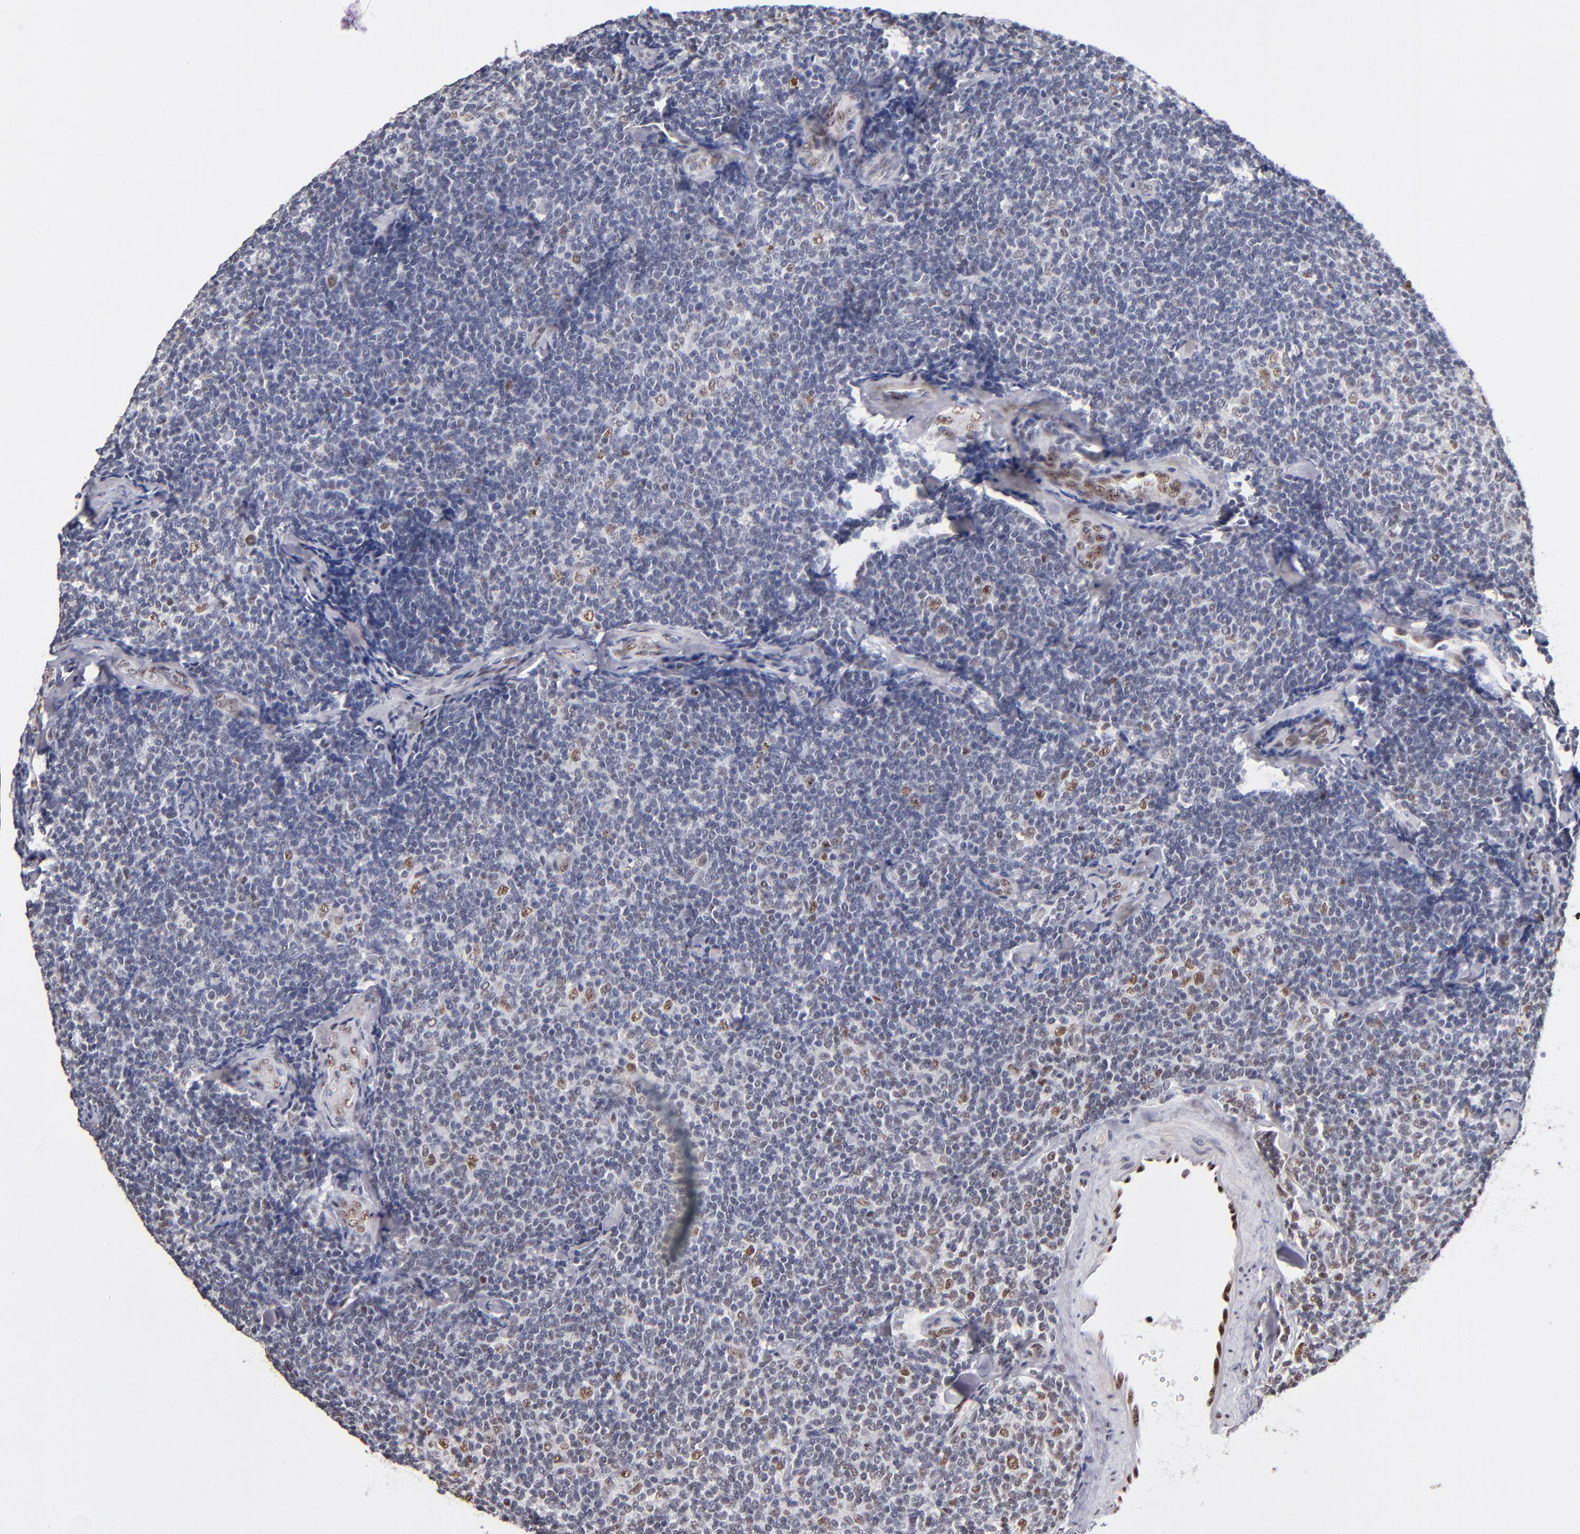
{"staining": {"intensity": "weak", "quantity": "<25%", "location": "nuclear"}, "tissue": "lymphoma", "cell_type": "Tumor cells", "image_type": "cancer", "snomed": [{"axis": "morphology", "description": "Malignant lymphoma, non-Hodgkin's type, Low grade"}, {"axis": "topography", "description": "Lymph node"}], "caption": "Tumor cells are negative for protein expression in human low-grade malignant lymphoma, non-Hodgkin's type.", "gene": "MN1", "patient": {"sex": "female", "age": 56}}